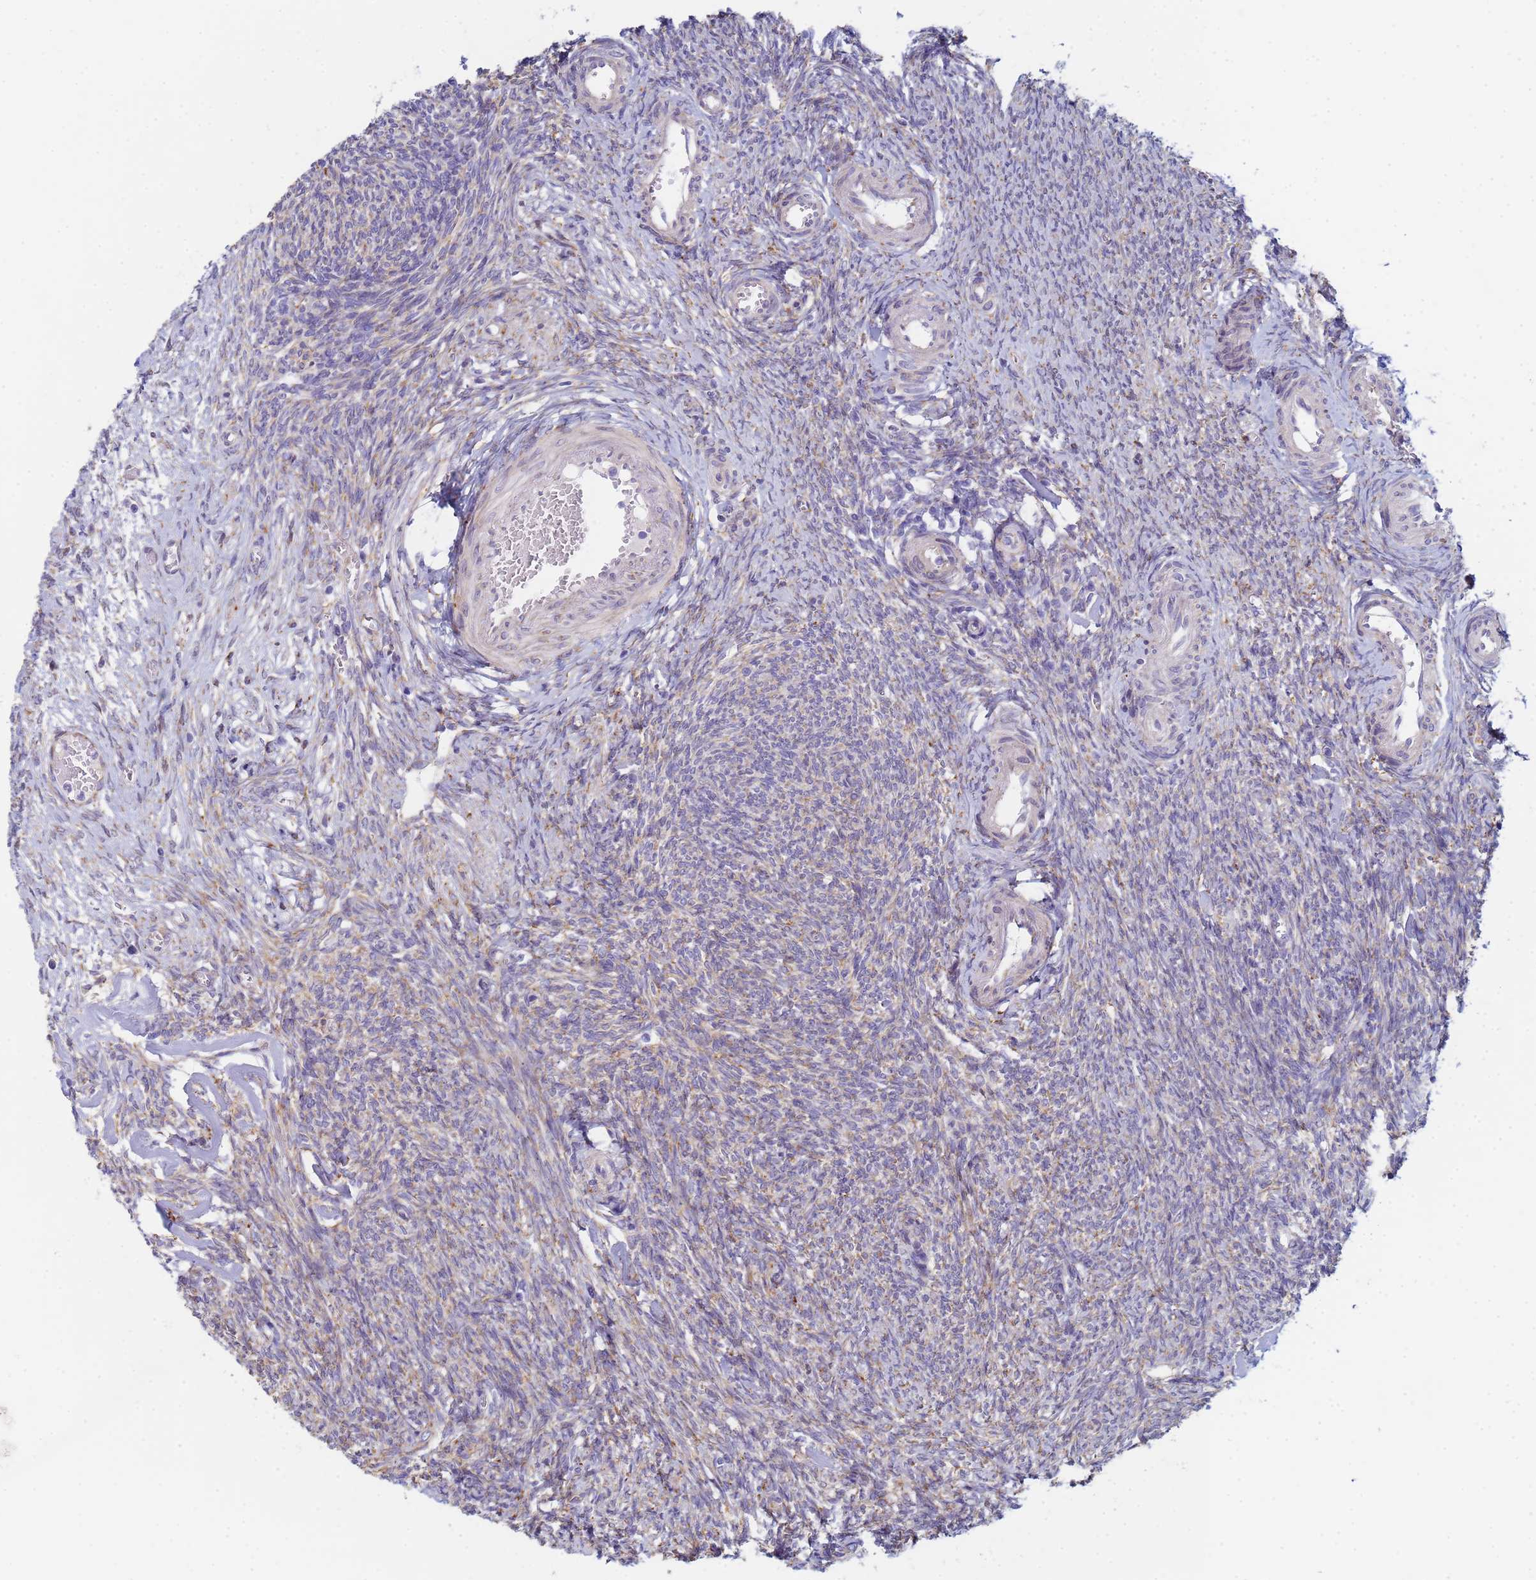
{"staining": {"intensity": "negative", "quantity": "none", "location": "none"}, "tissue": "ovary", "cell_type": "Follicle cells", "image_type": "normal", "snomed": [{"axis": "morphology", "description": "Normal tissue, NOS"}, {"axis": "topography", "description": "Ovary"}], "caption": "Immunohistochemical staining of benign human ovary demonstrates no significant expression in follicle cells. (DAB (3,3'-diaminobenzidine) immunohistochemistry (IHC) visualized using brightfield microscopy, high magnification).", "gene": "GDAP2", "patient": {"sex": "female", "age": 44}}